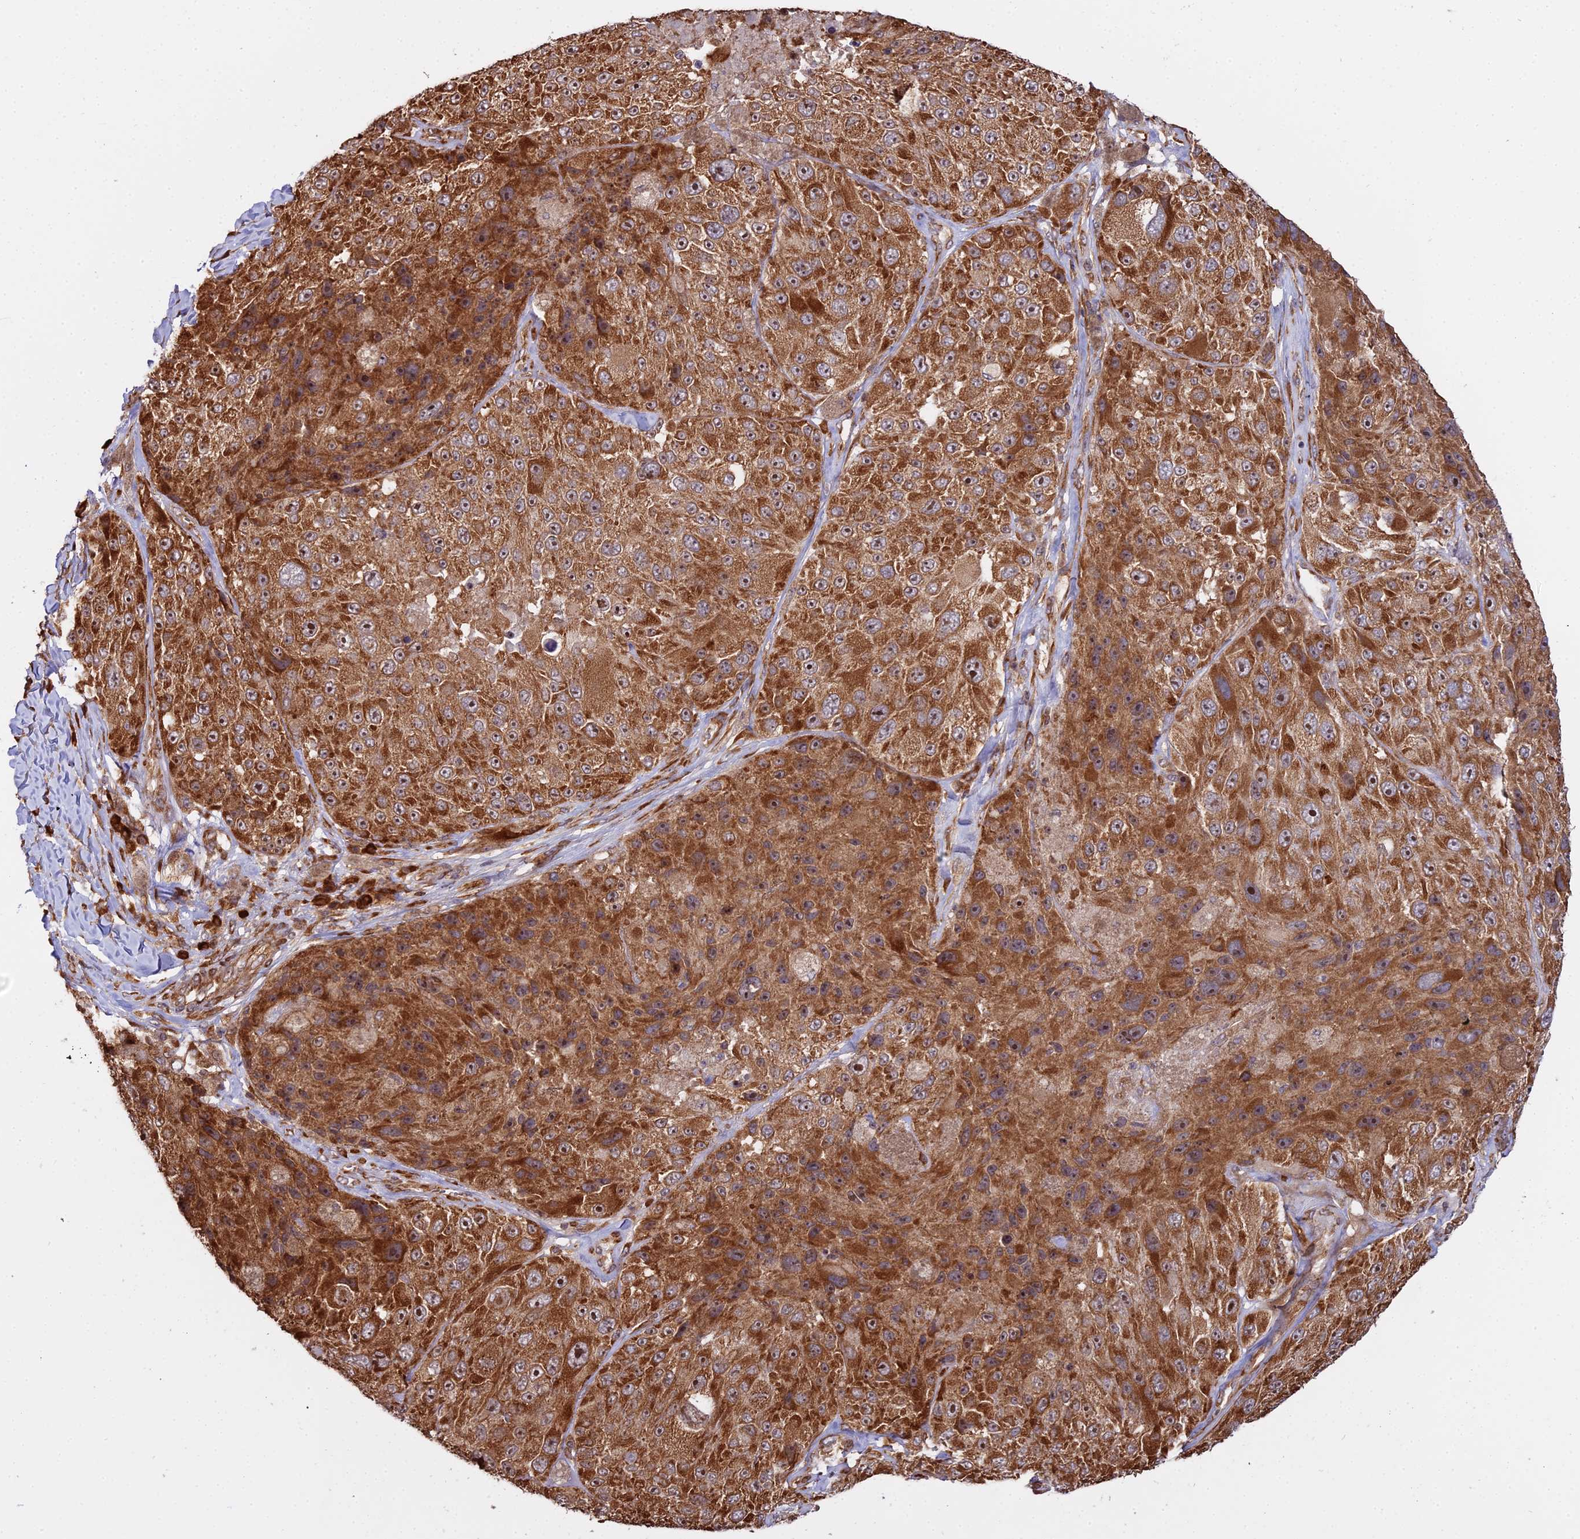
{"staining": {"intensity": "strong", "quantity": ">75%", "location": "cytoplasmic/membranous,nuclear"}, "tissue": "melanoma", "cell_type": "Tumor cells", "image_type": "cancer", "snomed": [{"axis": "morphology", "description": "Malignant melanoma, Metastatic site"}, {"axis": "topography", "description": "Lymph node"}], "caption": "Tumor cells exhibit high levels of strong cytoplasmic/membranous and nuclear staining in approximately >75% of cells in human melanoma.", "gene": "RPL26", "patient": {"sex": "male", "age": 62}}